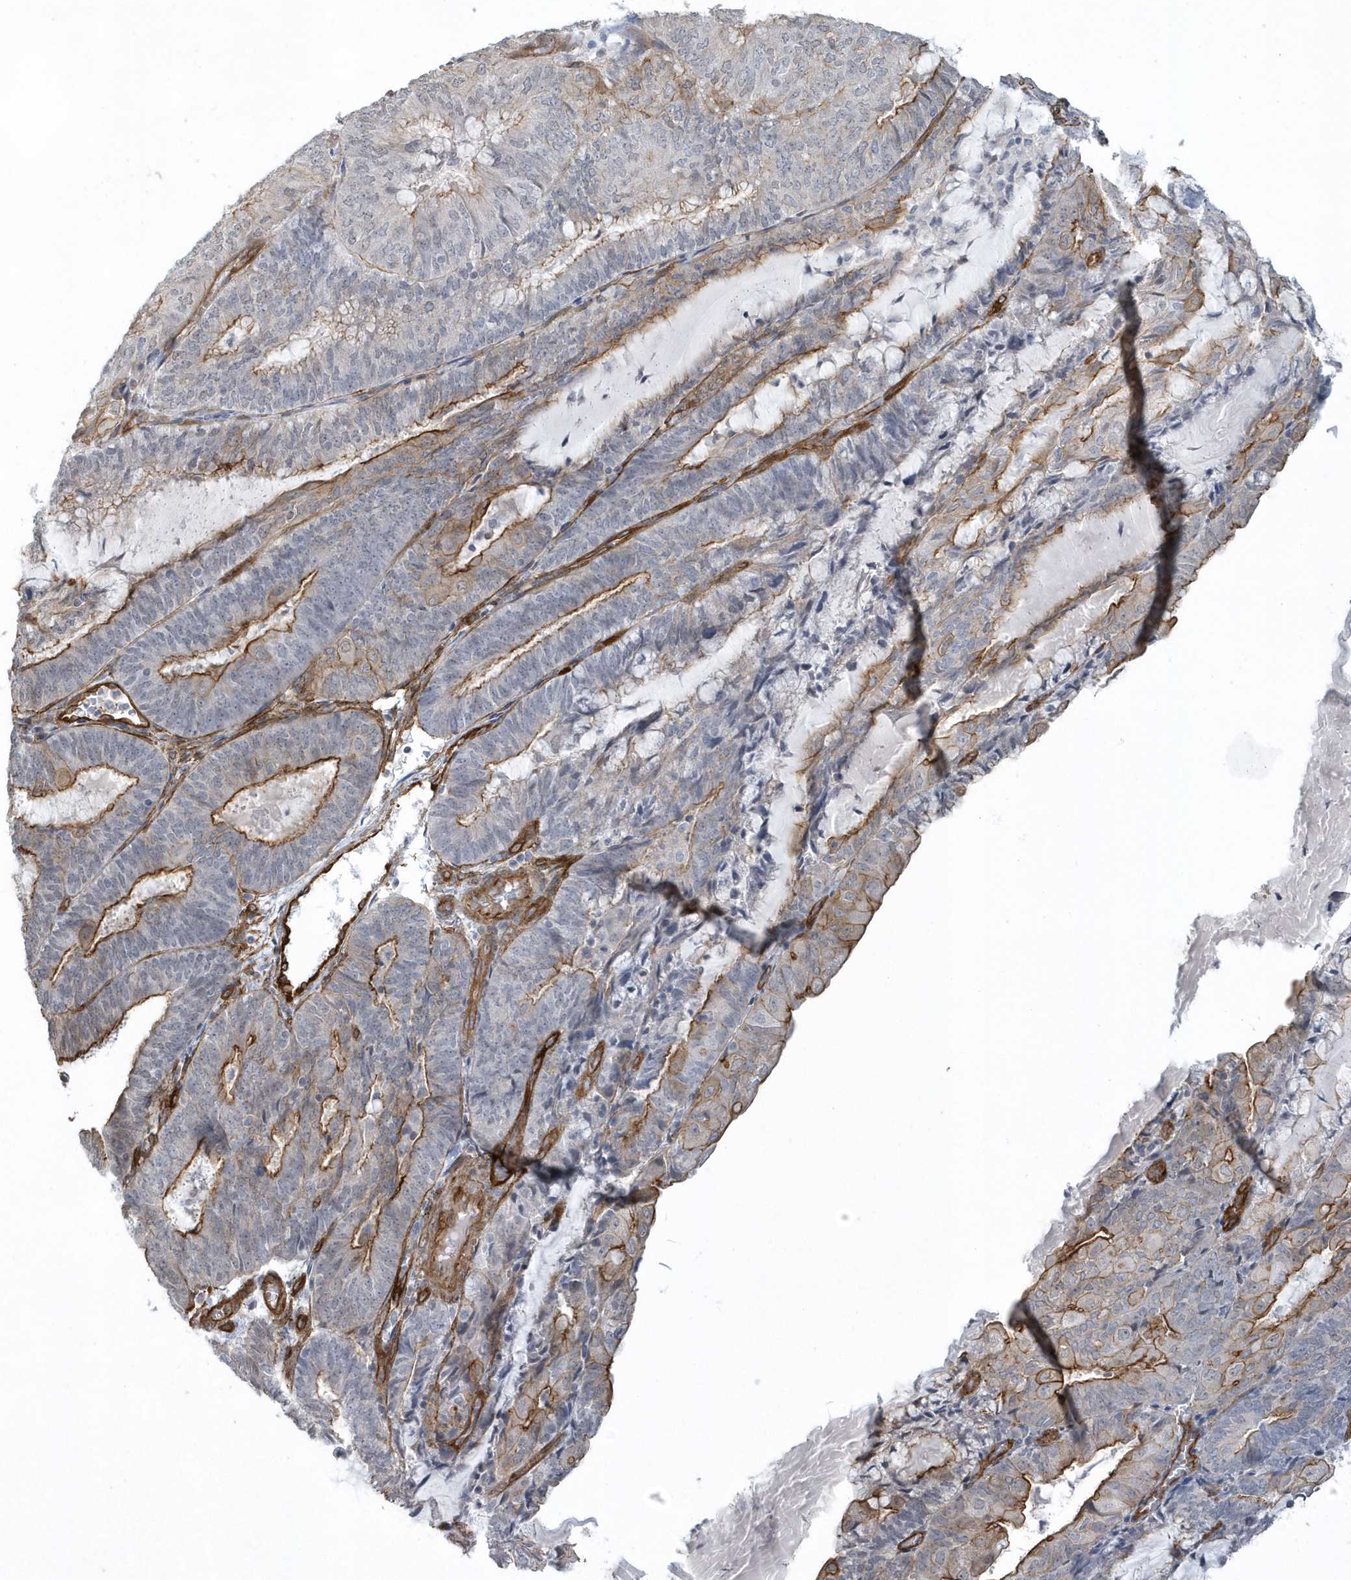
{"staining": {"intensity": "moderate", "quantity": "<25%", "location": "cytoplasmic/membranous"}, "tissue": "endometrial cancer", "cell_type": "Tumor cells", "image_type": "cancer", "snomed": [{"axis": "morphology", "description": "Adenocarcinoma, NOS"}, {"axis": "topography", "description": "Endometrium"}], "caption": "Human endometrial cancer stained for a protein (brown) demonstrates moderate cytoplasmic/membranous positive expression in approximately <25% of tumor cells.", "gene": "RAI14", "patient": {"sex": "female", "age": 81}}